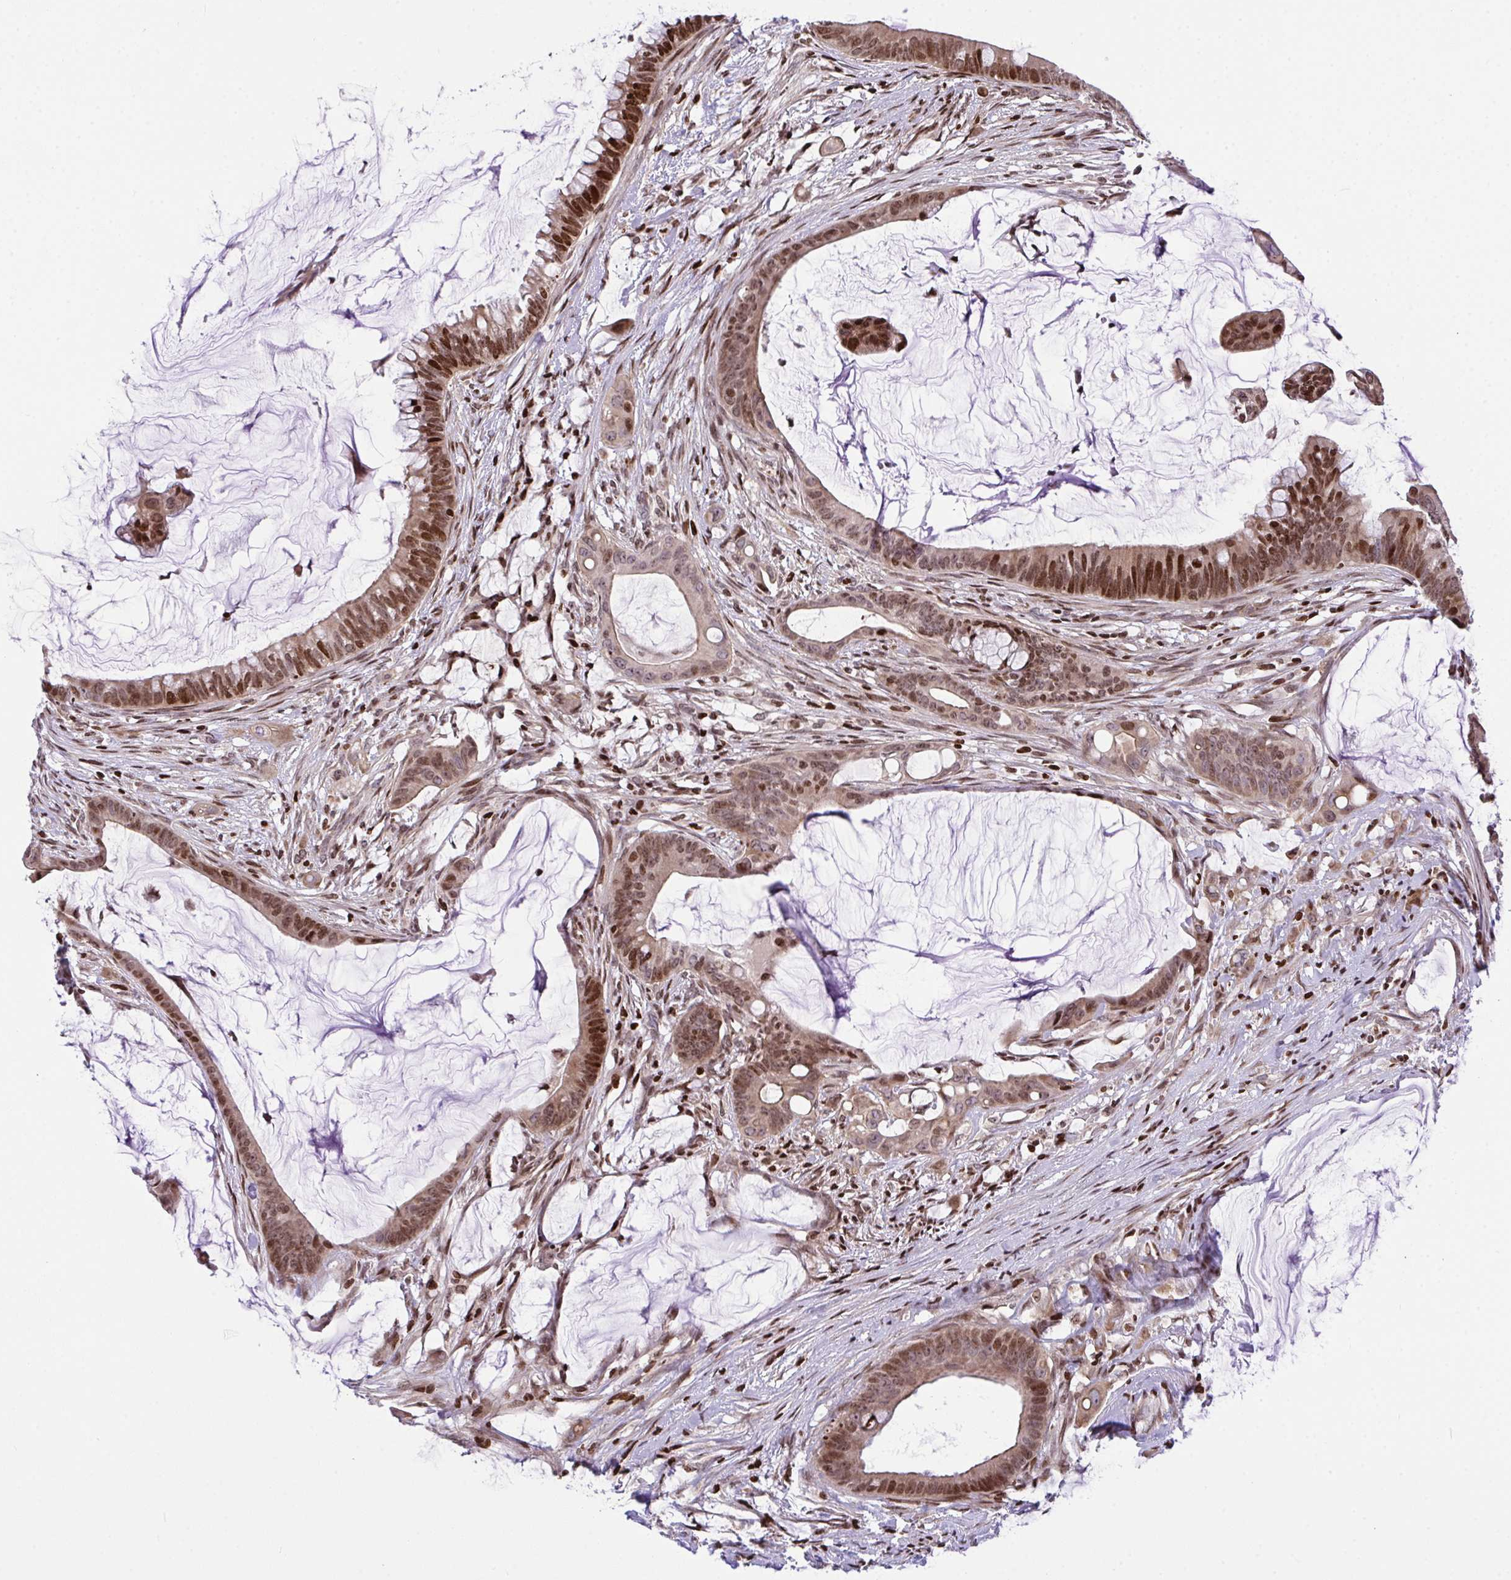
{"staining": {"intensity": "moderate", "quantity": ">75%", "location": "nuclear"}, "tissue": "colorectal cancer", "cell_type": "Tumor cells", "image_type": "cancer", "snomed": [{"axis": "morphology", "description": "Adenocarcinoma, NOS"}, {"axis": "topography", "description": "Colon"}], "caption": "IHC image of colorectal cancer stained for a protein (brown), which shows medium levels of moderate nuclear positivity in approximately >75% of tumor cells.", "gene": "RAPGEF5", "patient": {"sex": "male", "age": 62}}